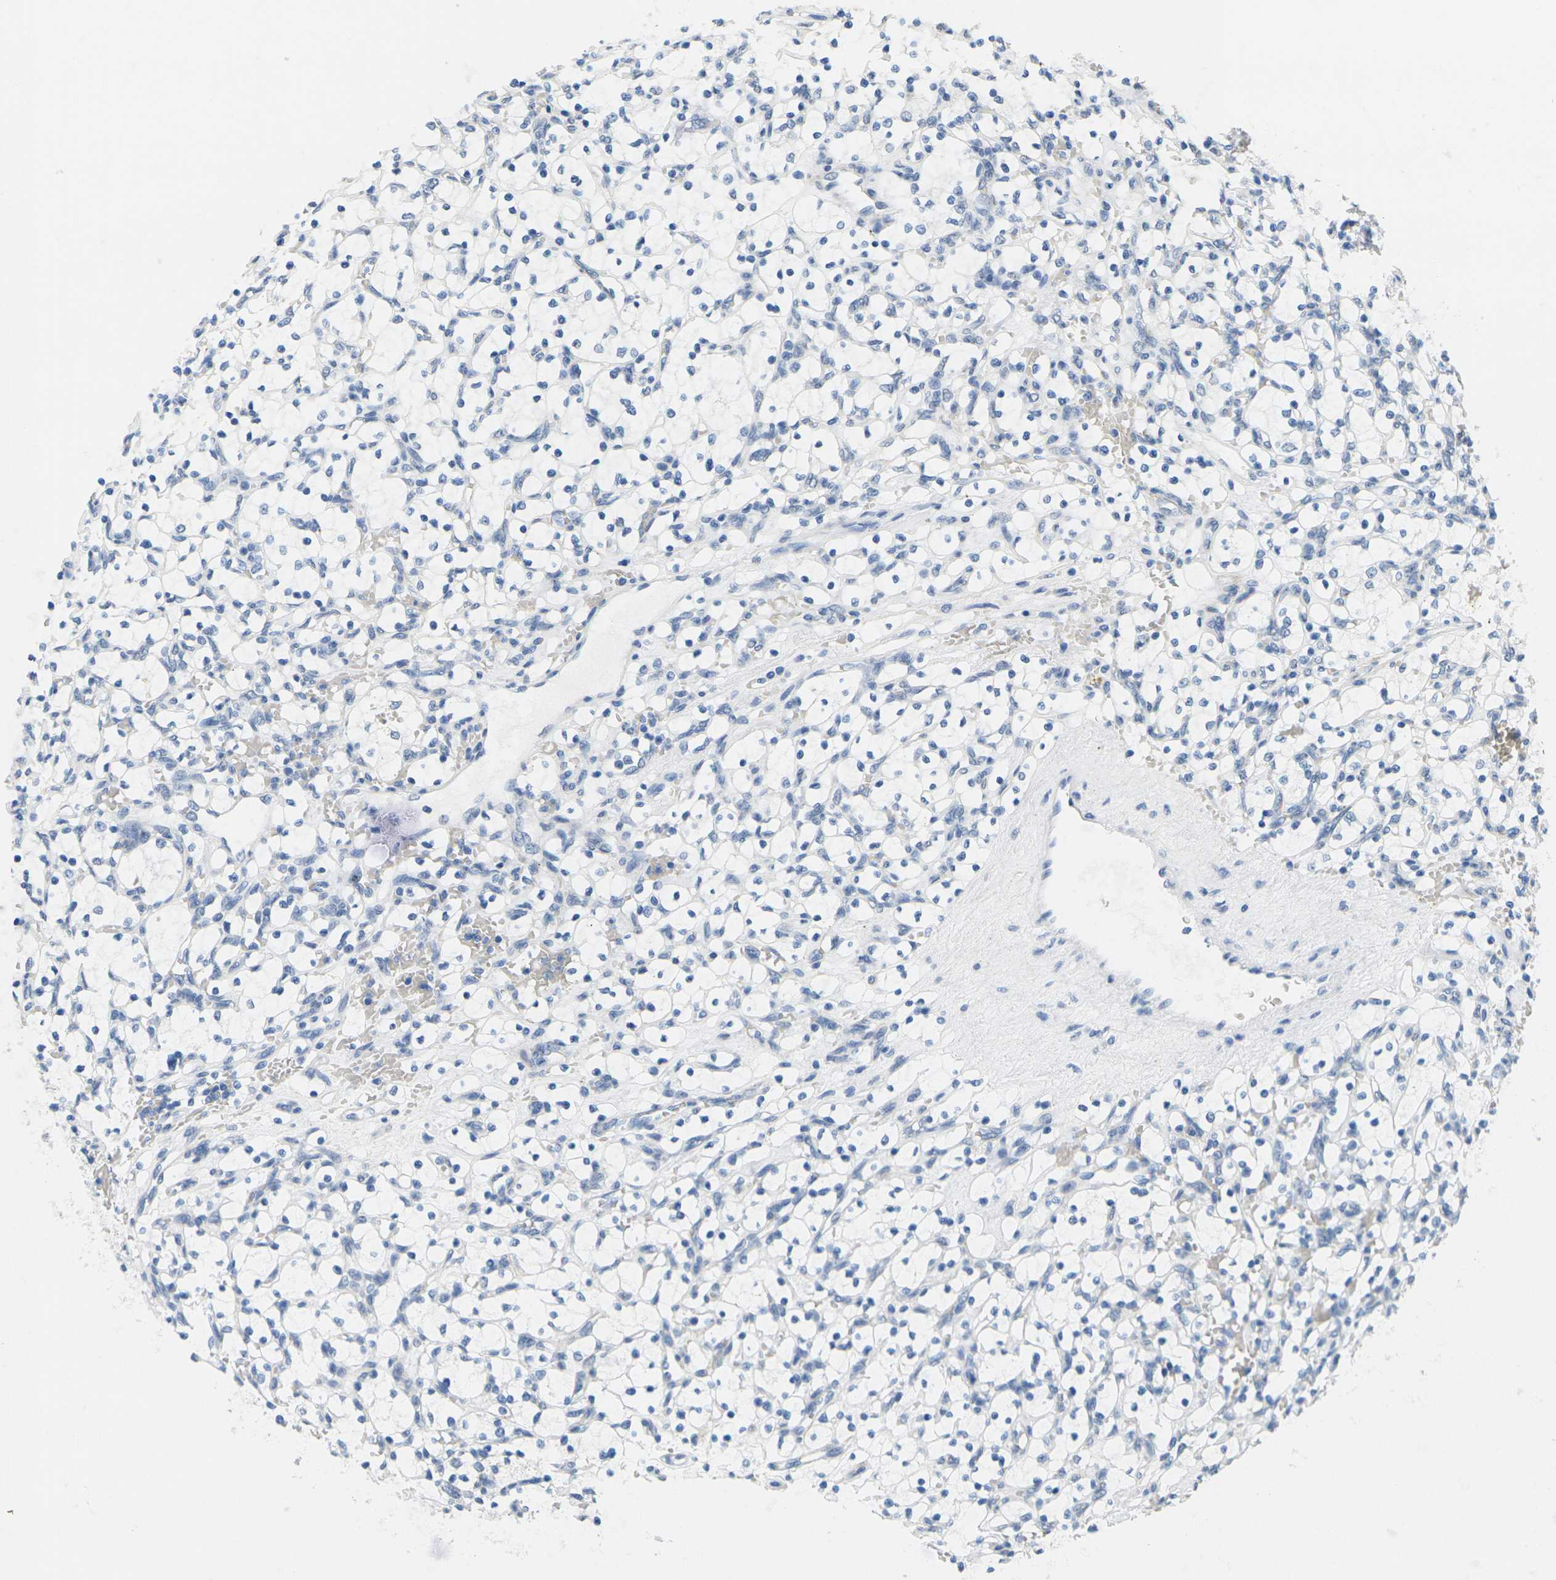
{"staining": {"intensity": "negative", "quantity": "none", "location": "none"}, "tissue": "renal cancer", "cell_type": "Tumor cells", "image_type": "cancer", "snomed": [{"axis": "morphology", "description": "Adenocarcinoma, NOS"}, {"axis": "topography", "description": "Kidney"}], "caption": "Photomicrograph shows no significant protein staining in tumor cells of renal cancer (adenocarcinoma).", "gene": "CTAG1A", "patient": {"sex": "female", "age": 69}}